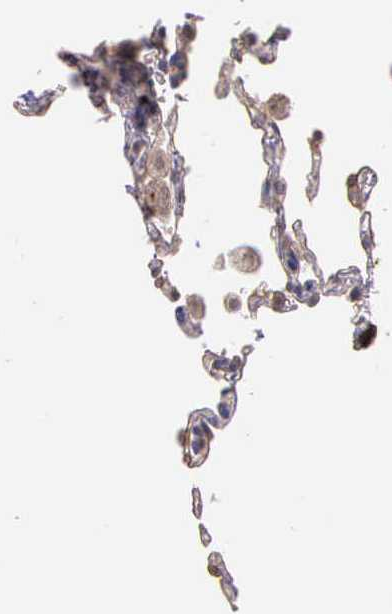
{"staining": {"intensity": "weak", "quantity": "25%-75%", "location": "cytoplasmic/membranous"}, "tissue": "lung", "cell_type": "Alveolar cells", "image_type": "normal", "snomed": [{"axis": "morphology", "description": "Normal tissue, NOS"}, {"axis": "topography", "description": "Lung"}], "caption": "IHC (DAB (3,3'-diaminobenzidine)) staining of unremarkable human lung demonstrates weak cytoplasmic/membranous protein expression in approximately 25%-75% of alveolar cells. The staining is performed using DAB brown chromogen to label protein expression. The nuclei are counter-stained blue using hematoxylin.", "gene": "IGBP1P2", "patient": {"sex": "male", "age": 71}}